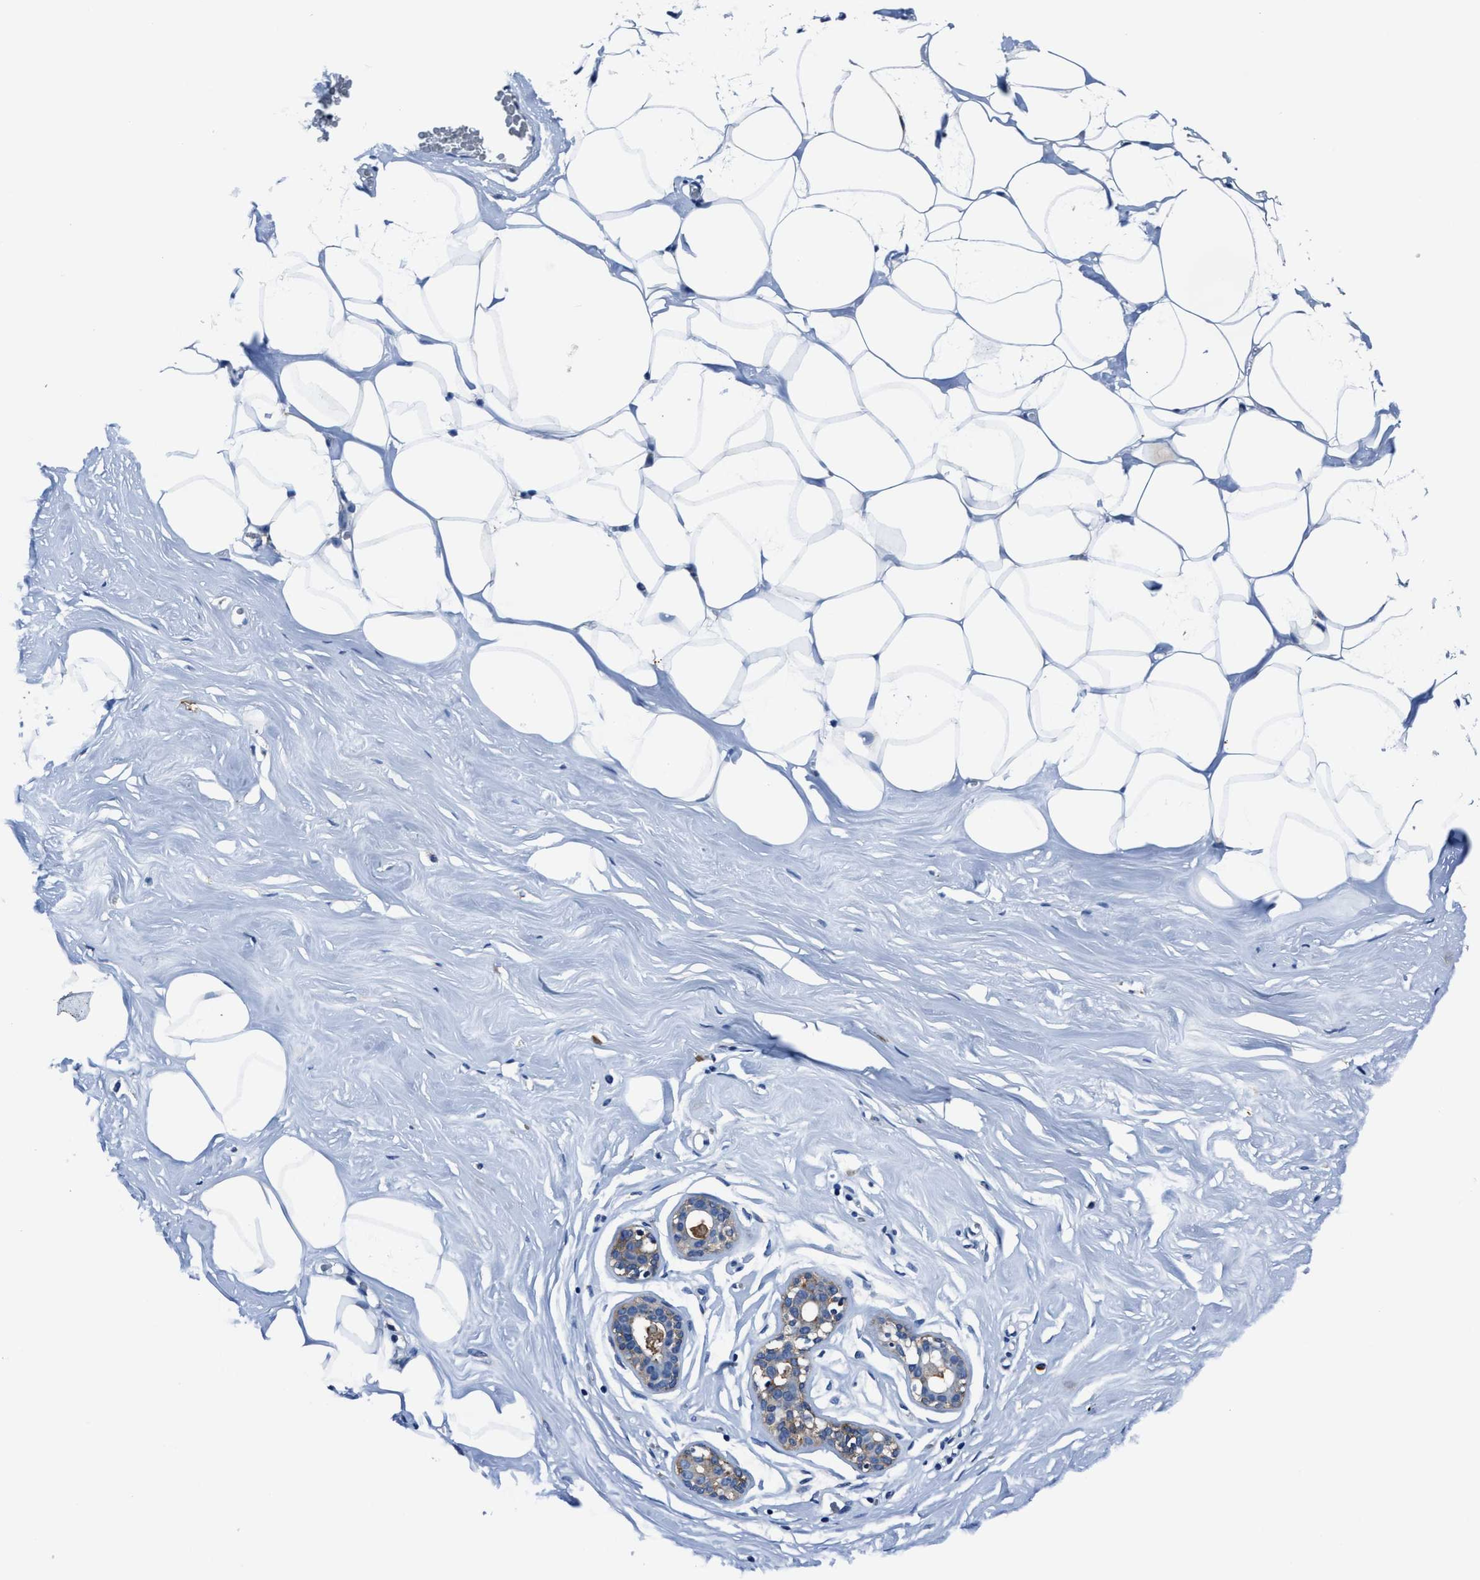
{"staining": {"intensity": "strong", "quantity": "25%-75%", "location": "cytoplasmic/membranous"}, "tissue": "adipose tissue", "cell_type": "Adipocytes", "image_type": "normal", "snomed": [{"axis": "morphology", "description": "Normal tissue, NOS"}, {"axis": "morphology", "description": "Fibrosis, NOS"}, {"axis": "topography", "description": "Breast"}, {"axis": "topography", "description": "Adipose tissue"}], "caption": "Immunohistochemistry (IHC) histopathology image of benign adipose tissue: human adipose tissue stained using immunohistochemistry (IHC) displays high levels of strong protein expression localized specifically in the cytoplasmic/membranous of adipocytes, appearing as a cytoplasmic/membranous brown color.", "gene": "FTL", "patient": {"sex": "female", "age": 39}}